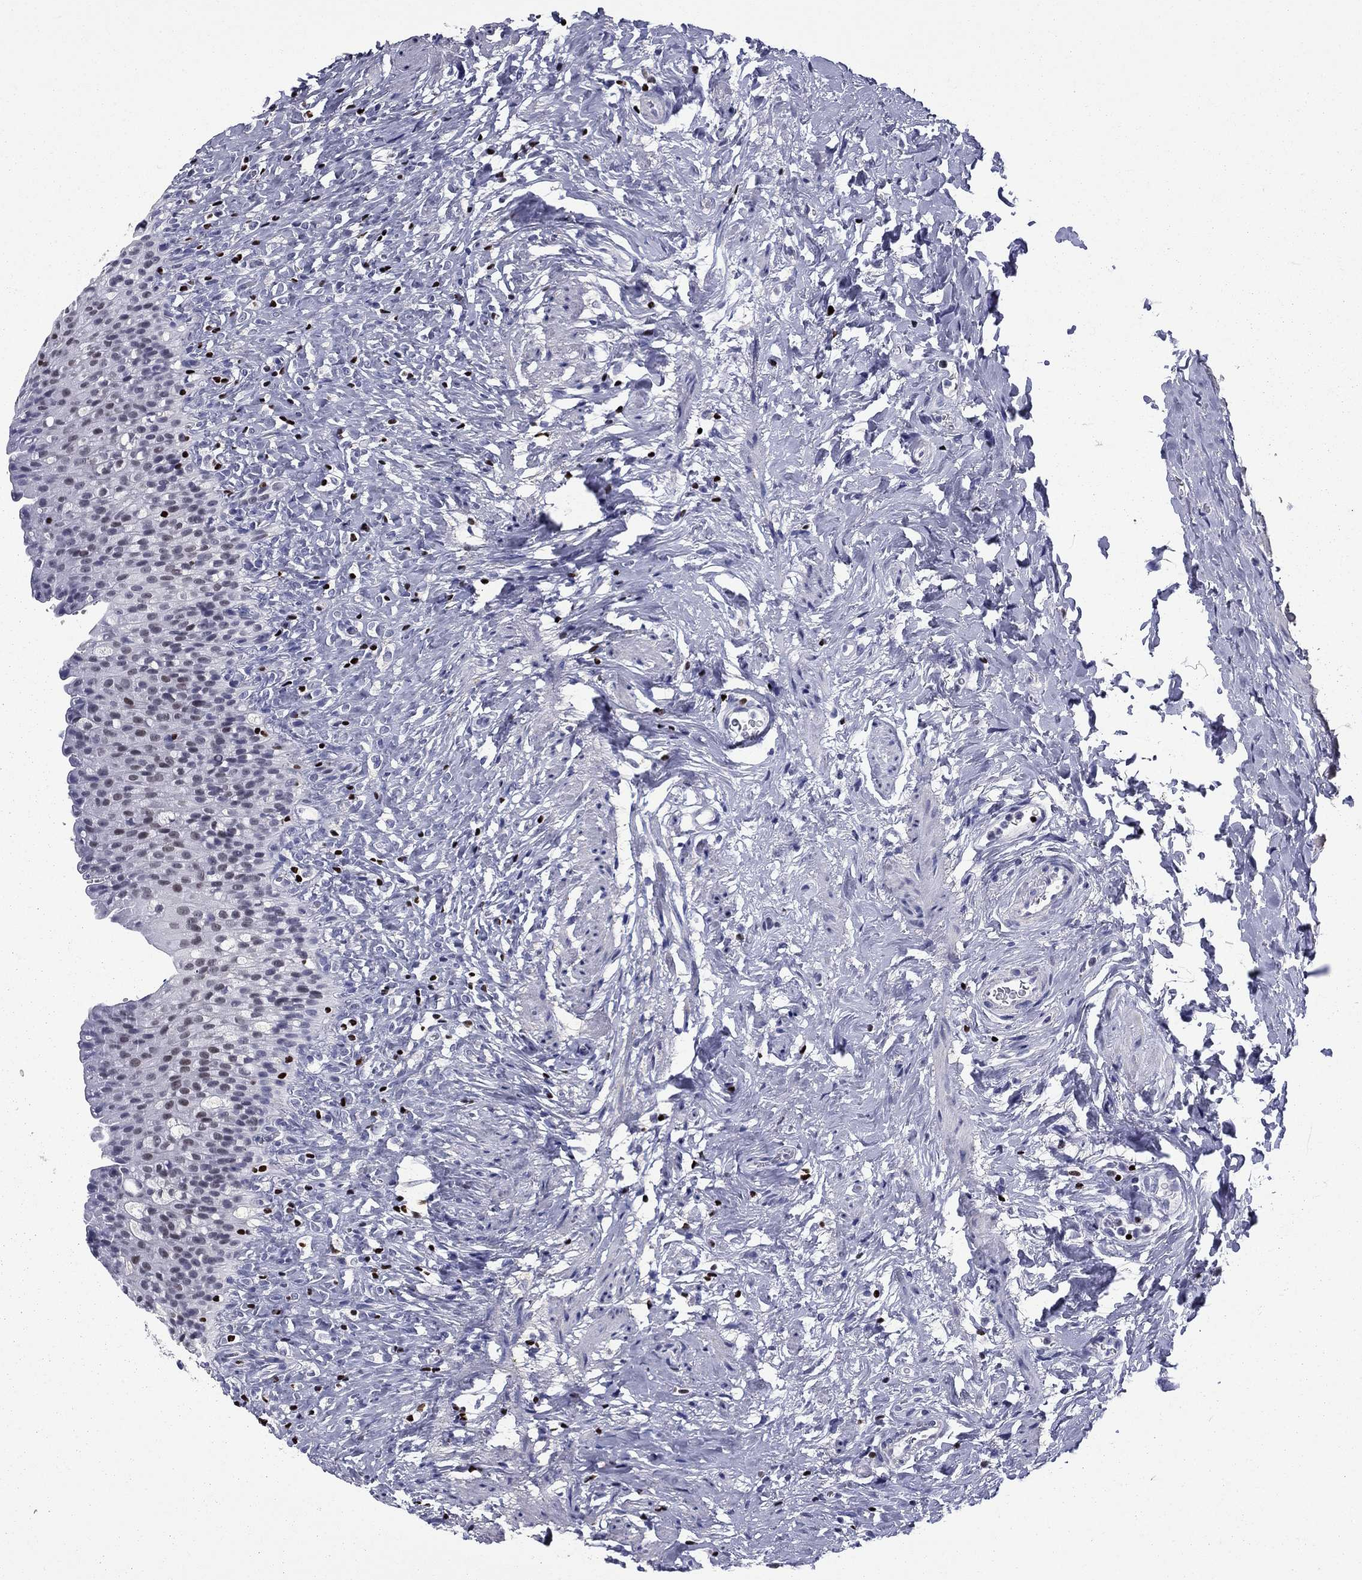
{"staining": {"intensity": "weak", "quantity": "<25%", "location": "nuclear"}, "tissue": "urinary bladder", "cell_type": "Urothelial cells", "image_type": "normal", "snomed": [{"axis": "morphology", "description": "Normal tissue, NOS"}, {"axis": "topography", "description": "Urinary bladder"}], "caption": "High magnification brightfield microscopy of unremarkable urinary bladder stained with DAB (3,3'-diaminobenzidine) (brown) and counterstained with hematoxylin (blue): urothelial cells show no significant staining.", "gene": "IKZF3", "patient": {"sex": "male", "age": 76}}